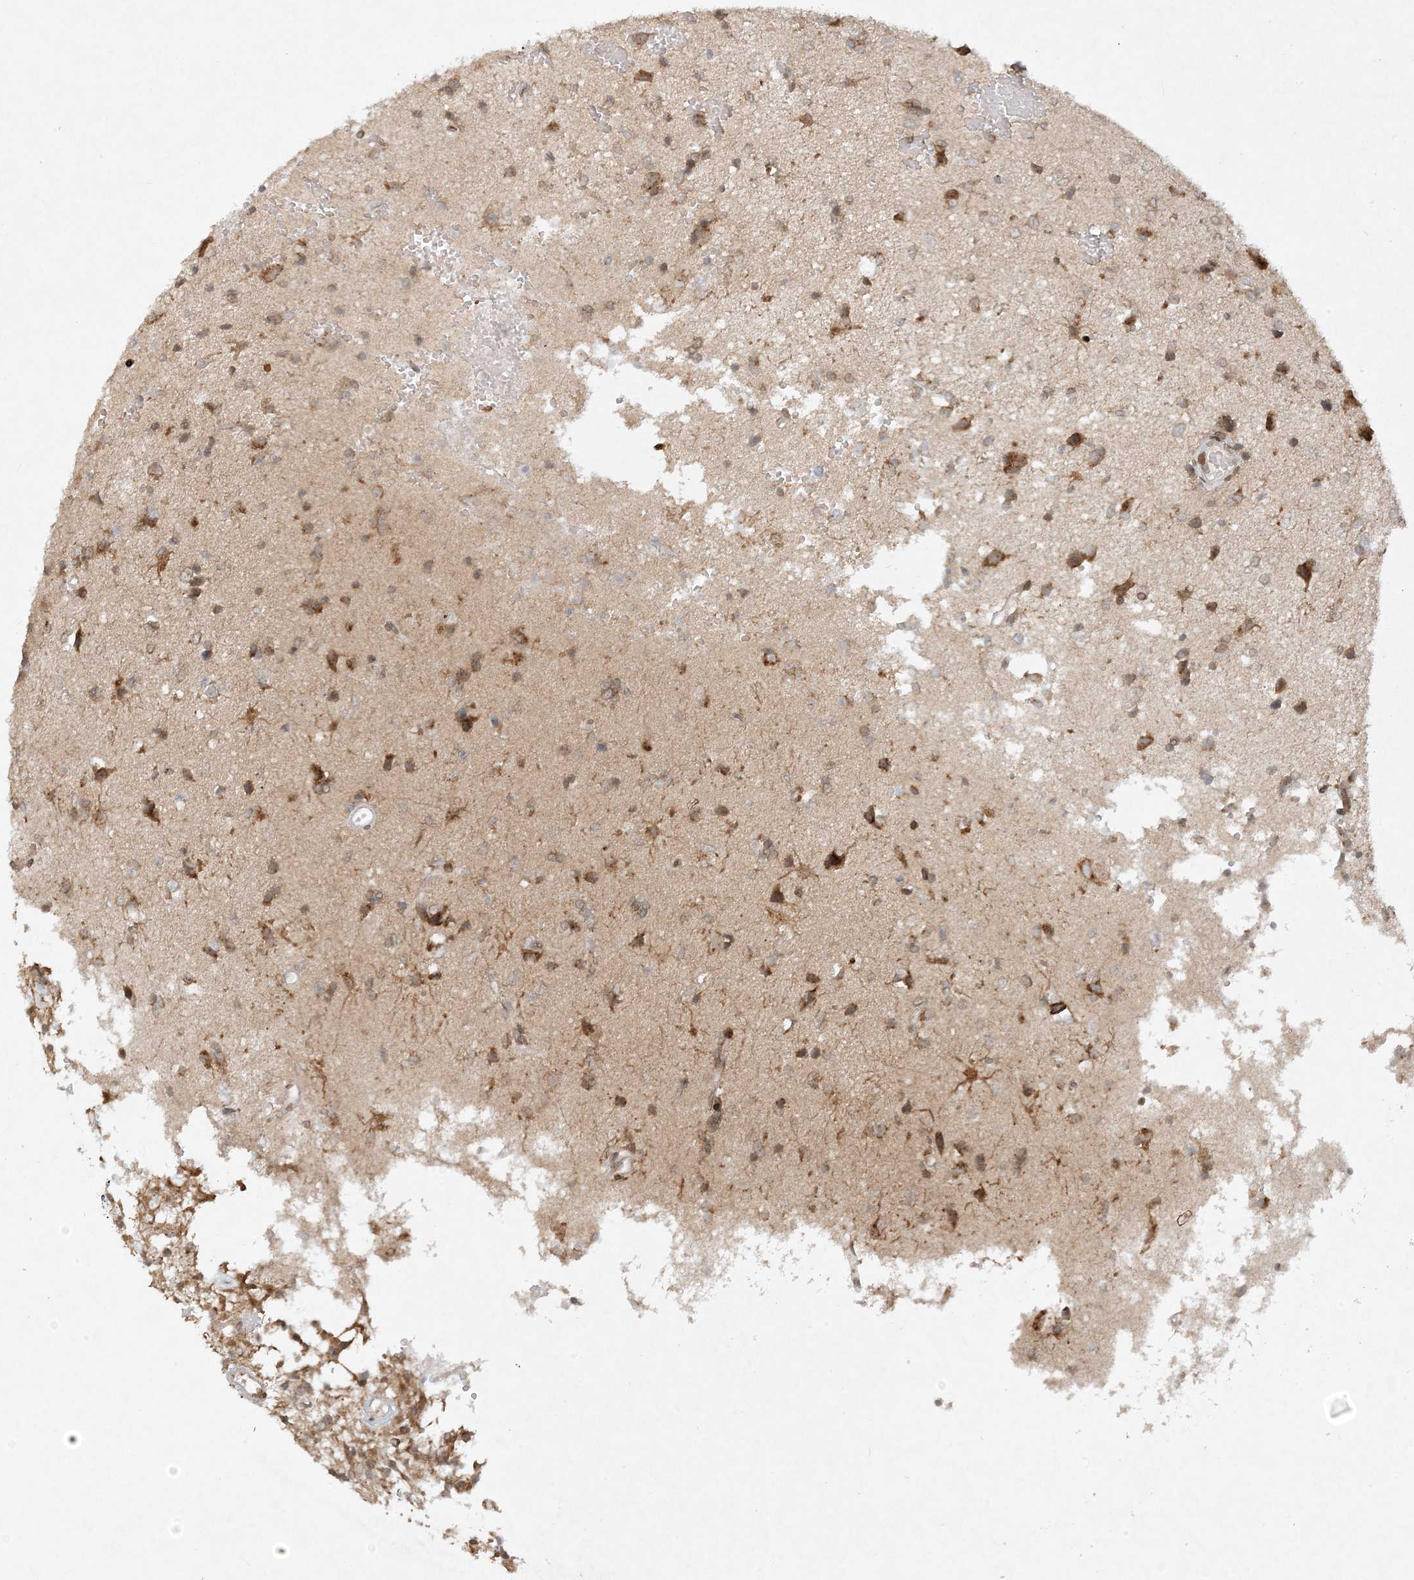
{"staining": {"intensity": "weak", "quantity": ">75%", "location": "cytoplasmic/membranous"}, "tissue": "glioma", "cell_type": "Tumor cells", "image_type": "cancer", "snomed": [{"axis": "morphology", "description": "Glioma, malignant, High grade"}, {"axis": "topography", "description": "Brain"}], "caption": "The histopathology image shows a brown stain indicating the presence of a protein in the cytoplasmic/membranous of tumor cells in glioma. The protein is shown in brown color, while the nuclei are stained blue.", "gene": "SLC35A2", "patient": {"sex": "female", "age": 59}}